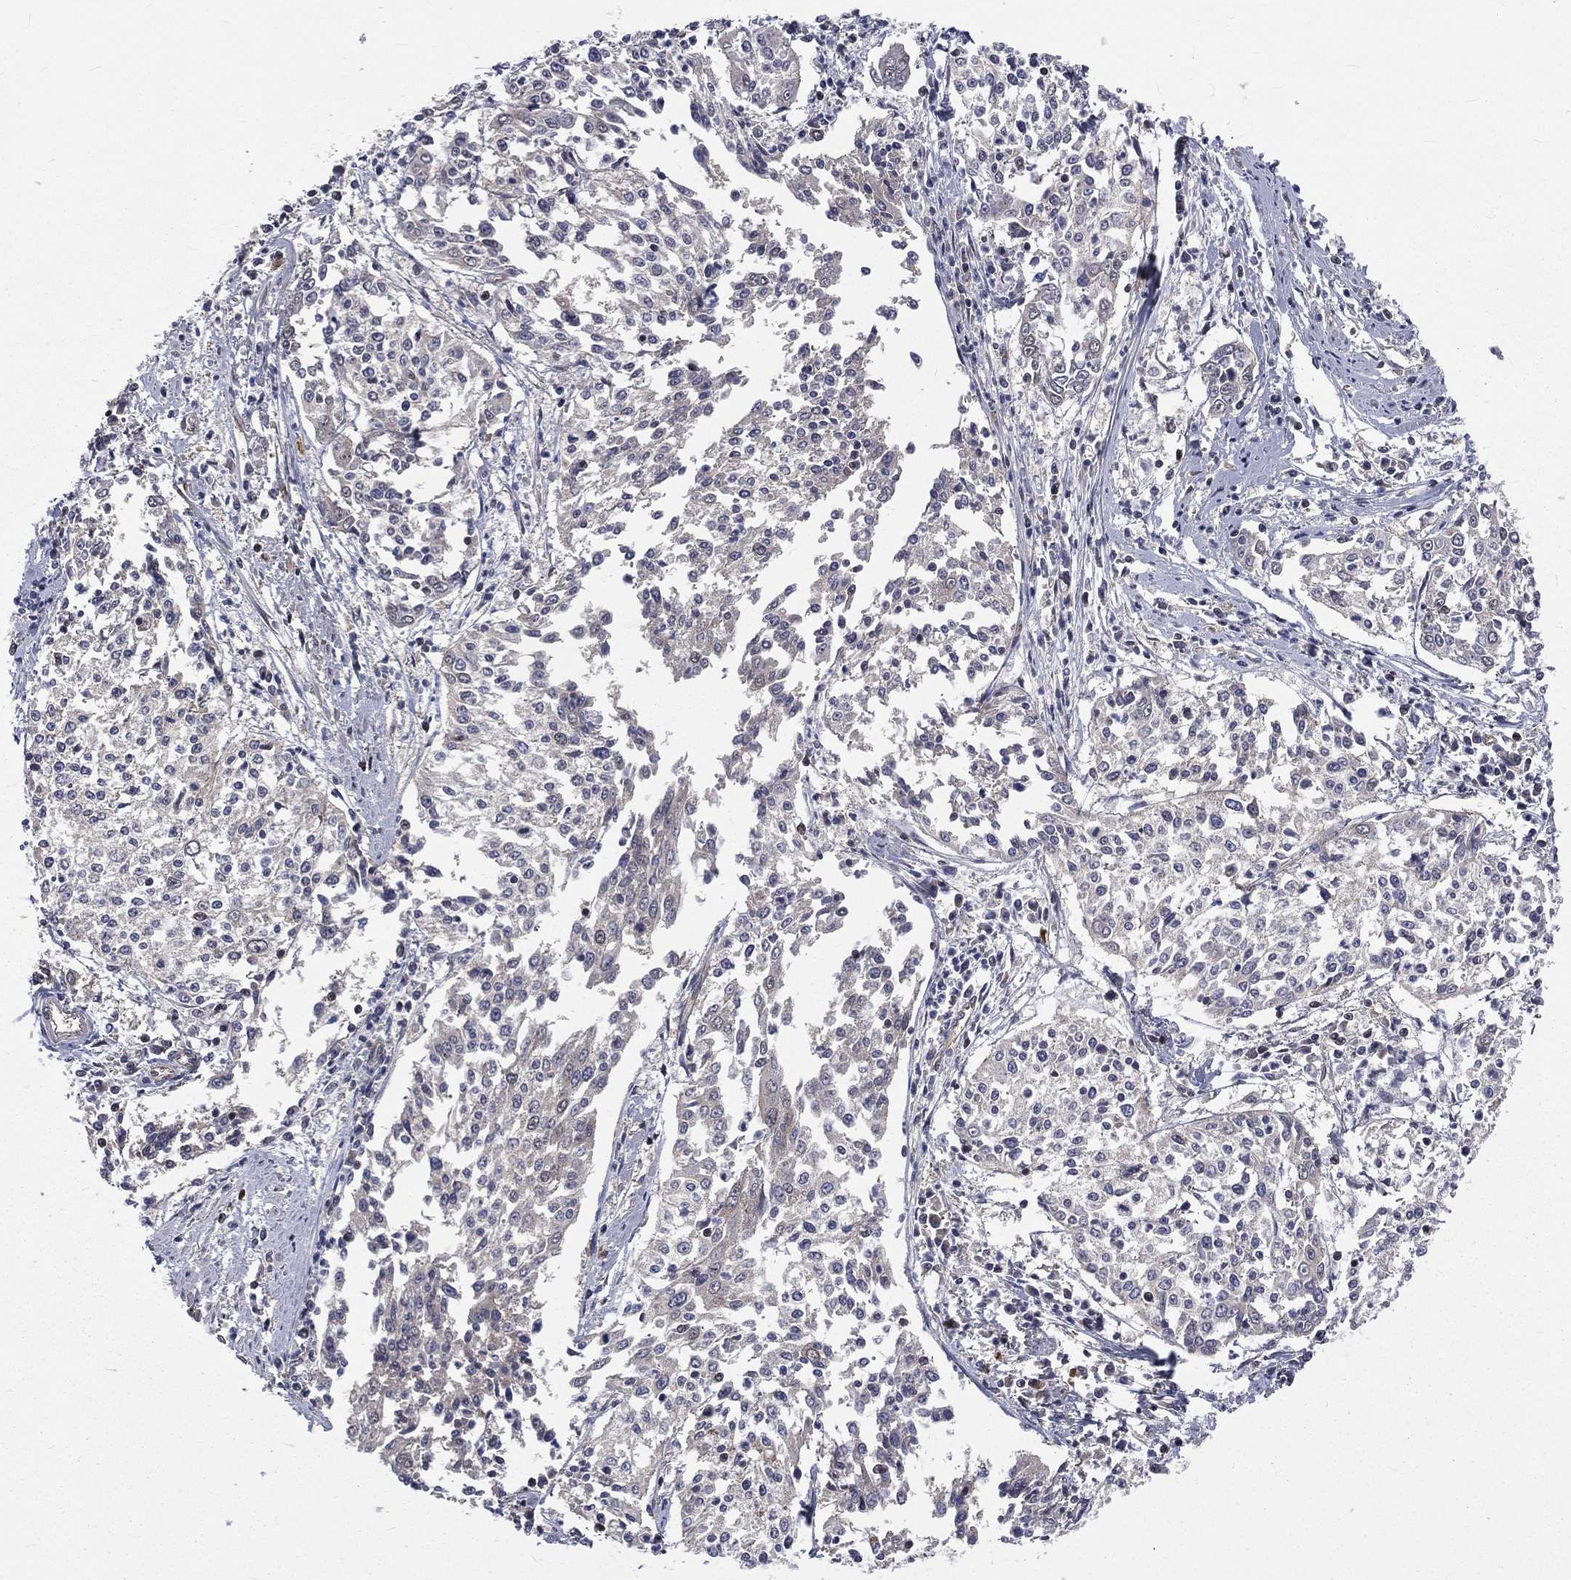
{"staining": {"intensity": "negative", "quantity": "none", "location": "none"}, "tissue": "cervical cancer", "cell_type": "Tumor cells", "image_type": "cancer", "snomed": [{"axis": "morphology", "description": "Squamous cell carcinoma, NOS"}, {"axis": "topography", "description": "Cervix"}], "caption": "This is an IHC histopathology image of cervical cancer (squamous cell carcinoma). There is no expression in tumor cells.", "gene": "ARL3", "patient": {"sex": "female", "age": 41}}